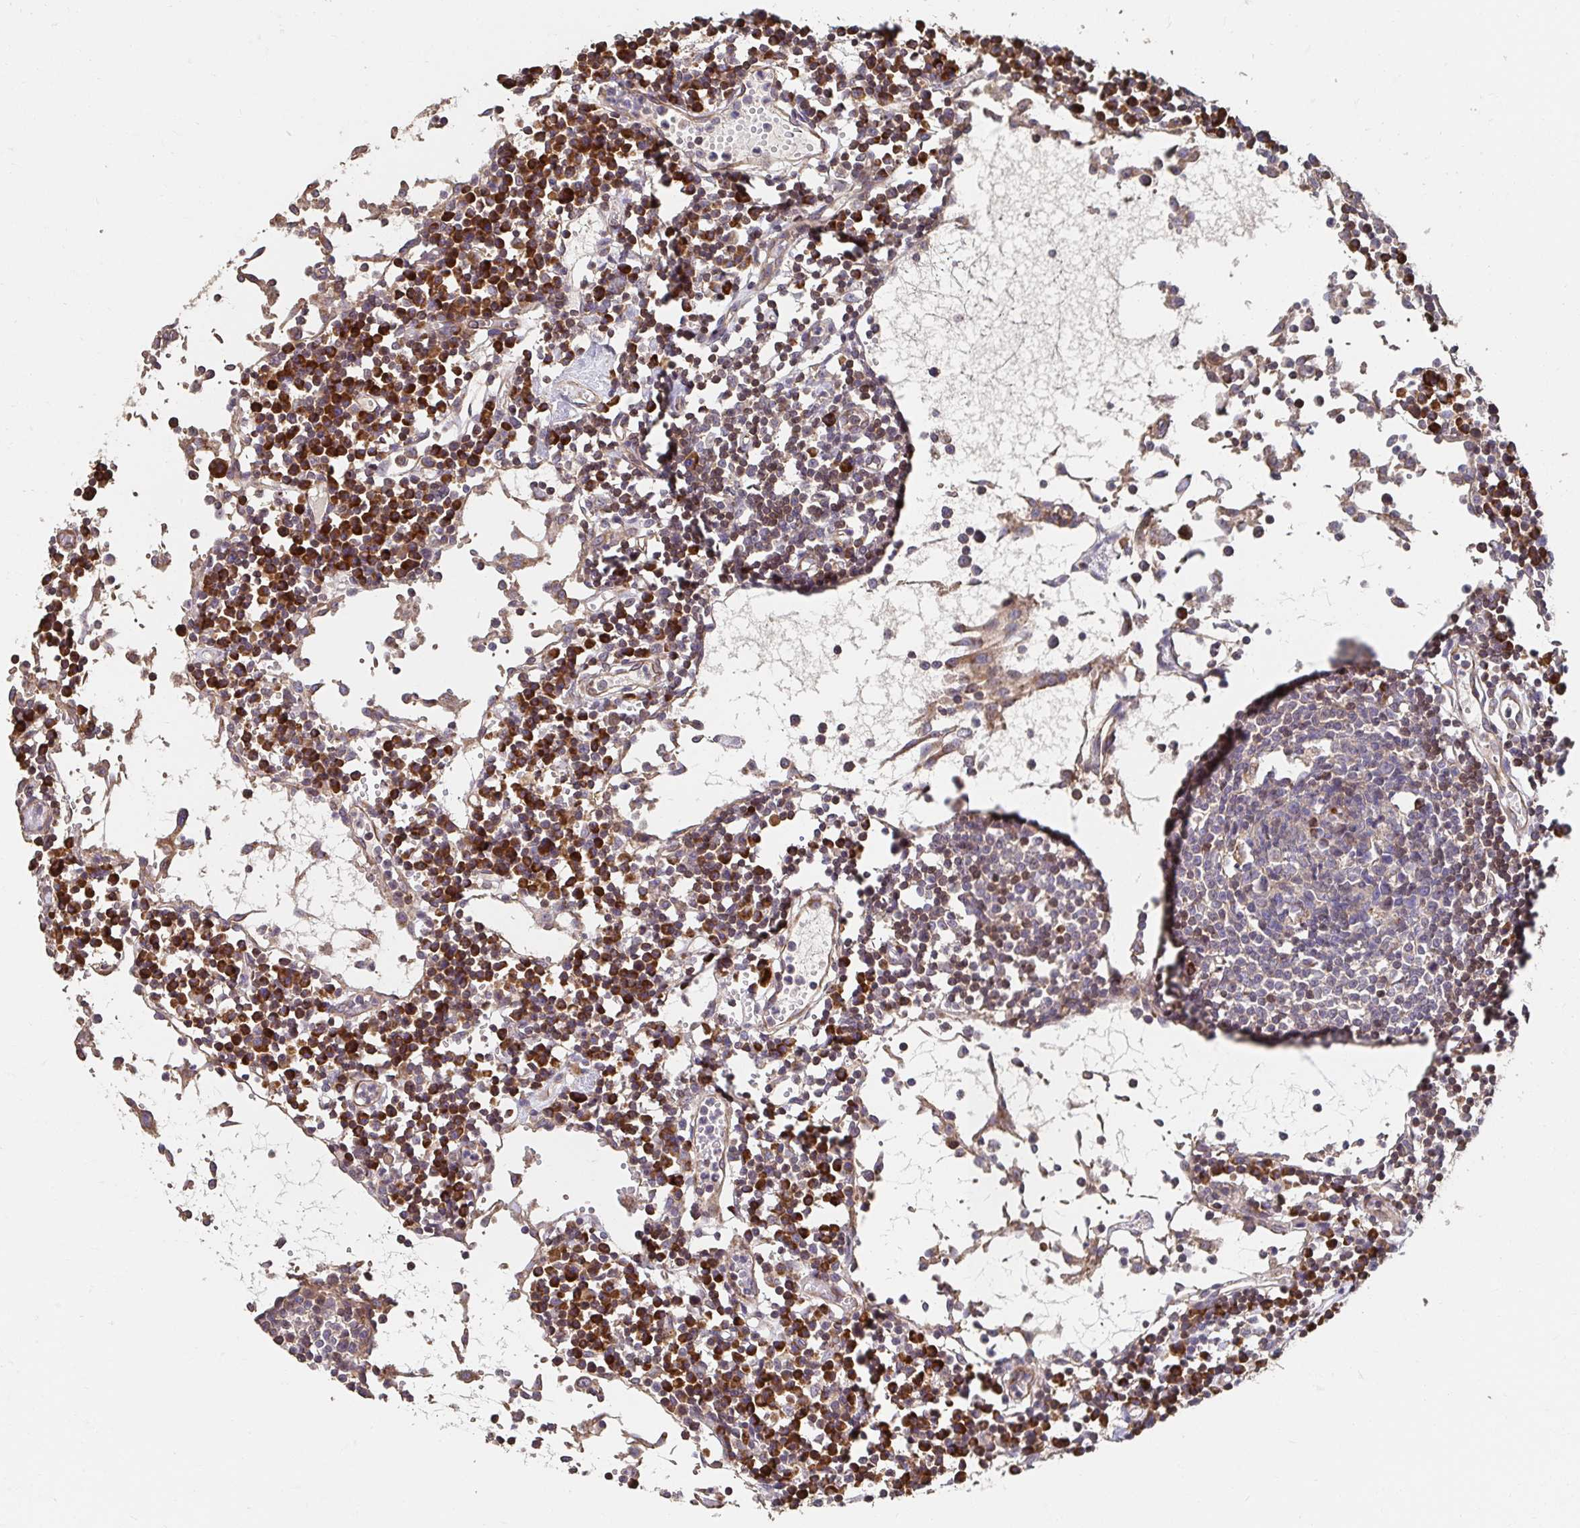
{"staining": {"intensity": "negative", "quantity": "none", "location": "none"}, "tissue": "lymph node", "cell_type": "Germinal center cells", "image_type": "normal", "snomed": [{"axis": "morphology", "description": "Normal tissue, NOS"}, {"axis": "topography", "description": "Lymph node"}], "caption": "Unremarkable lymph node was stained to show a protein in brown. There is no significant expression in germinal center cells.", "gene": "APBB1", "patient": {"sex": "female", "age": 78}}